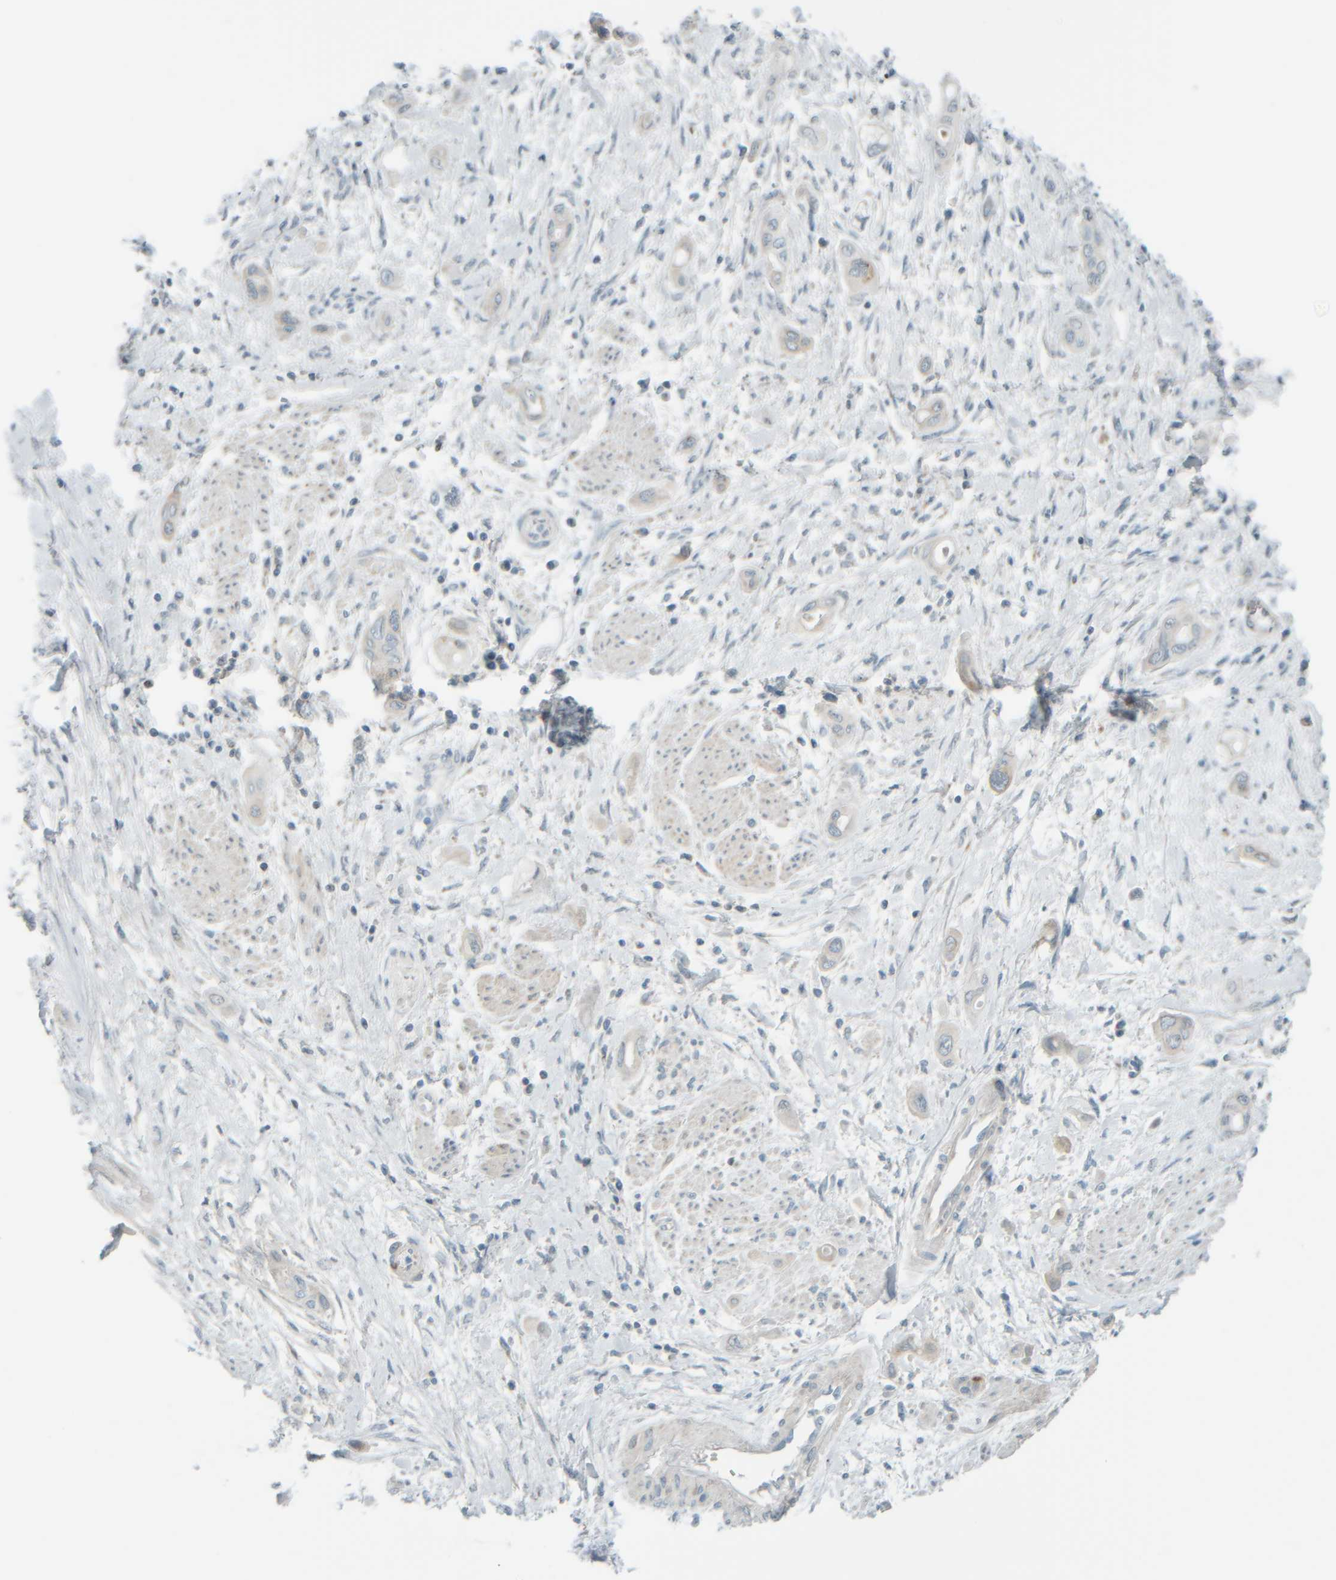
{"staining": {"intensity": "weak", "quantity": "<25%", "location": "cytoplasmic/membranous"}, "tissue": "pancreatic cancer", "cell_type": "Tumor cells", "image_type": "cancer", "snomed": [{"axis": "morphology", "description": "Adenocarcinoma, NOS"}, {"axis": "topography", "description": "Pancreas"}], "caption": "Pancreatic adenocarcinoma was stained to show a protein in brown. There is no significant positivity in tumor cells.", "gene": "PTGES3L-AARSD1", "patient": {"sex": "male", "age": 59}}